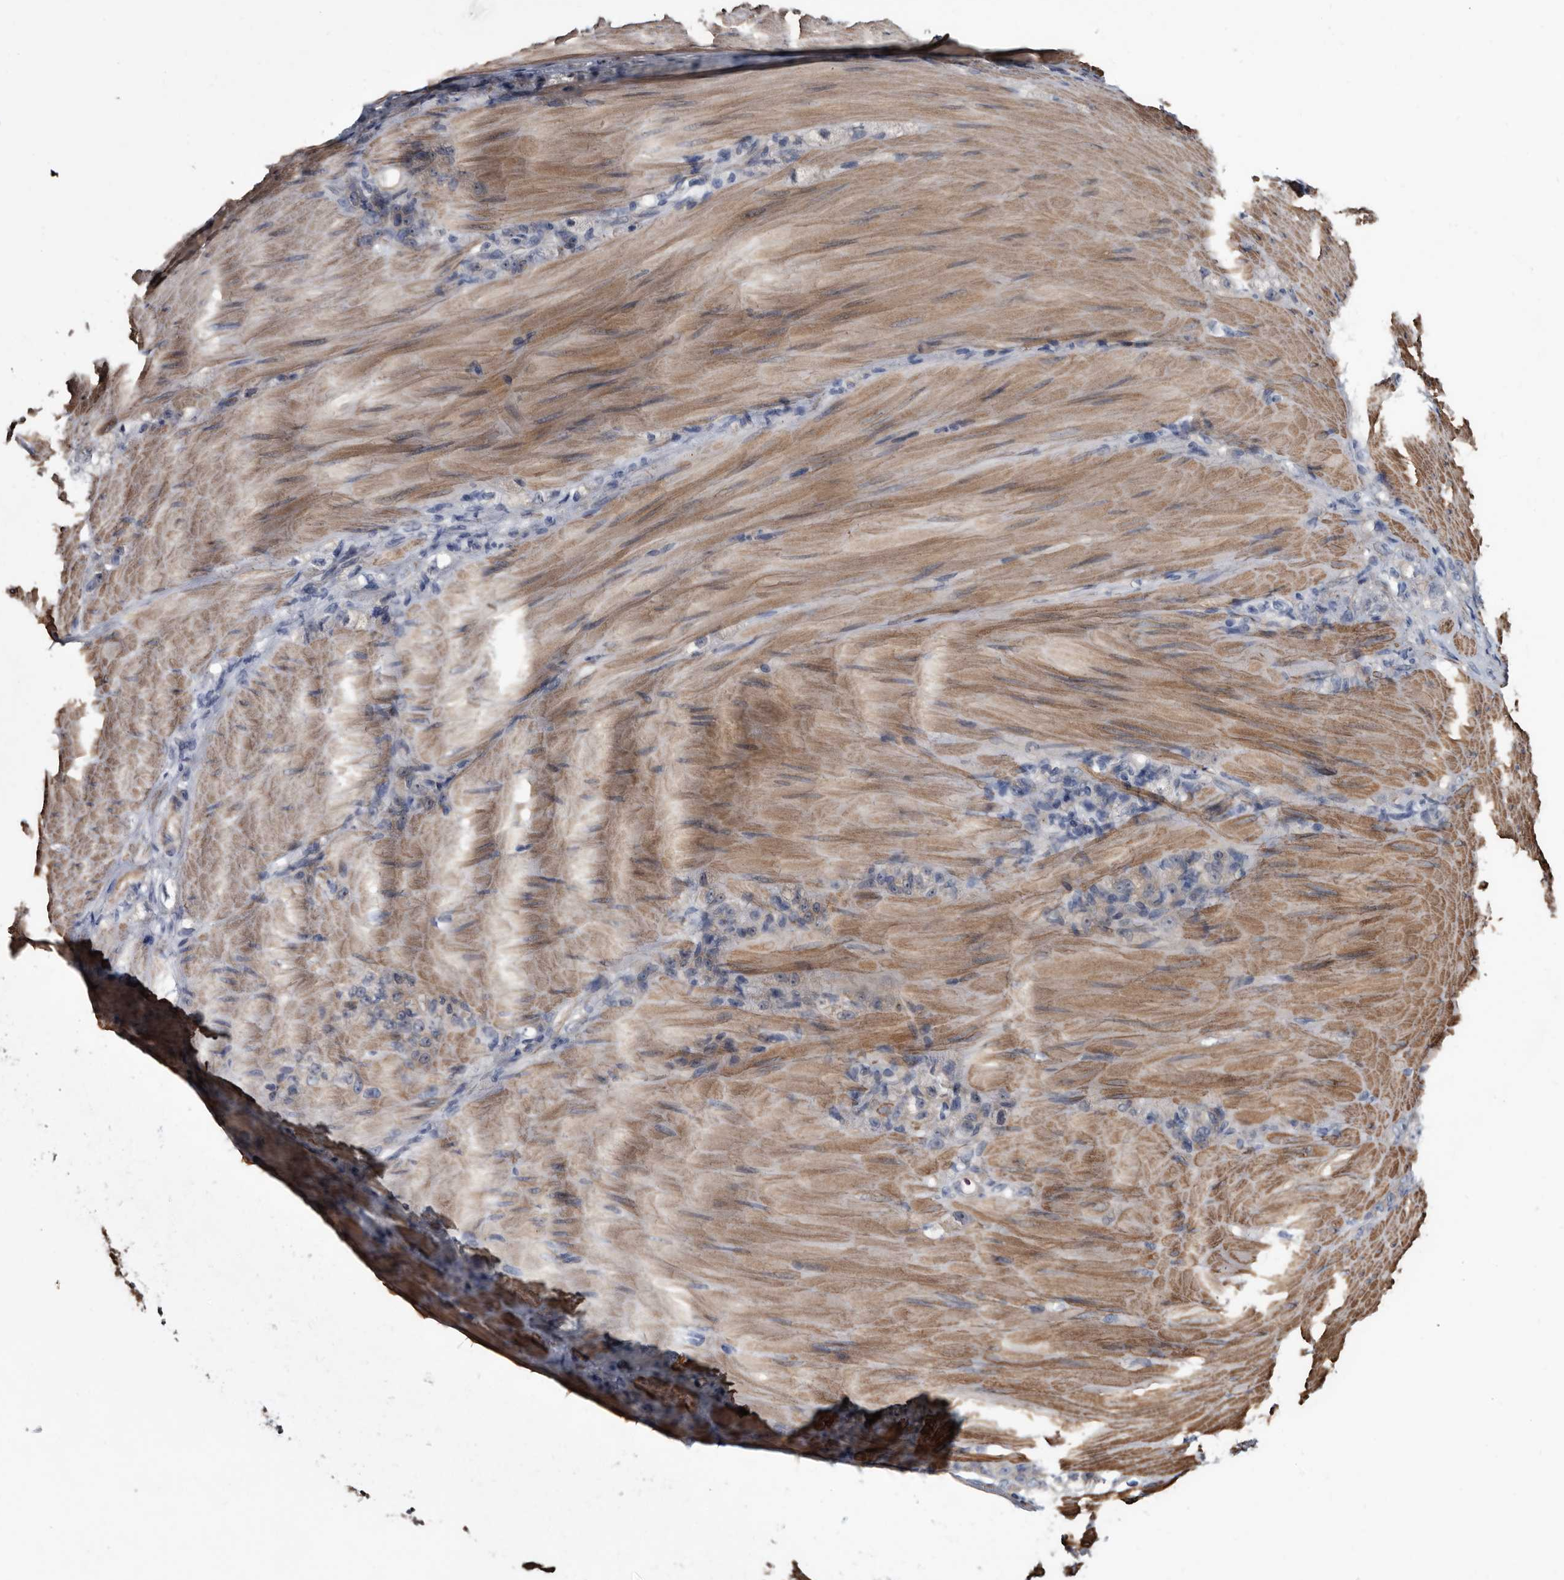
{"staining": {"intensity": "negative", "quantity": "none", "location": "none"}, "tissue": "stomach cancer", "cell_type": "Tumor cells", "image_type": "cancer", "snomed": [{"axis": "morphology", "description": "Normal tissue, NOS"}, {"axis": "morphology", "description": "Adenocarcinoma, NOS"}, {"axis": "topography", "description": "Stomach"}], "caption": "Micrograph shows no significant protein staining in tumor cells of stomach cancer.", "gene": "IARS1", "patient": {"sex": "male", "age": 82}}